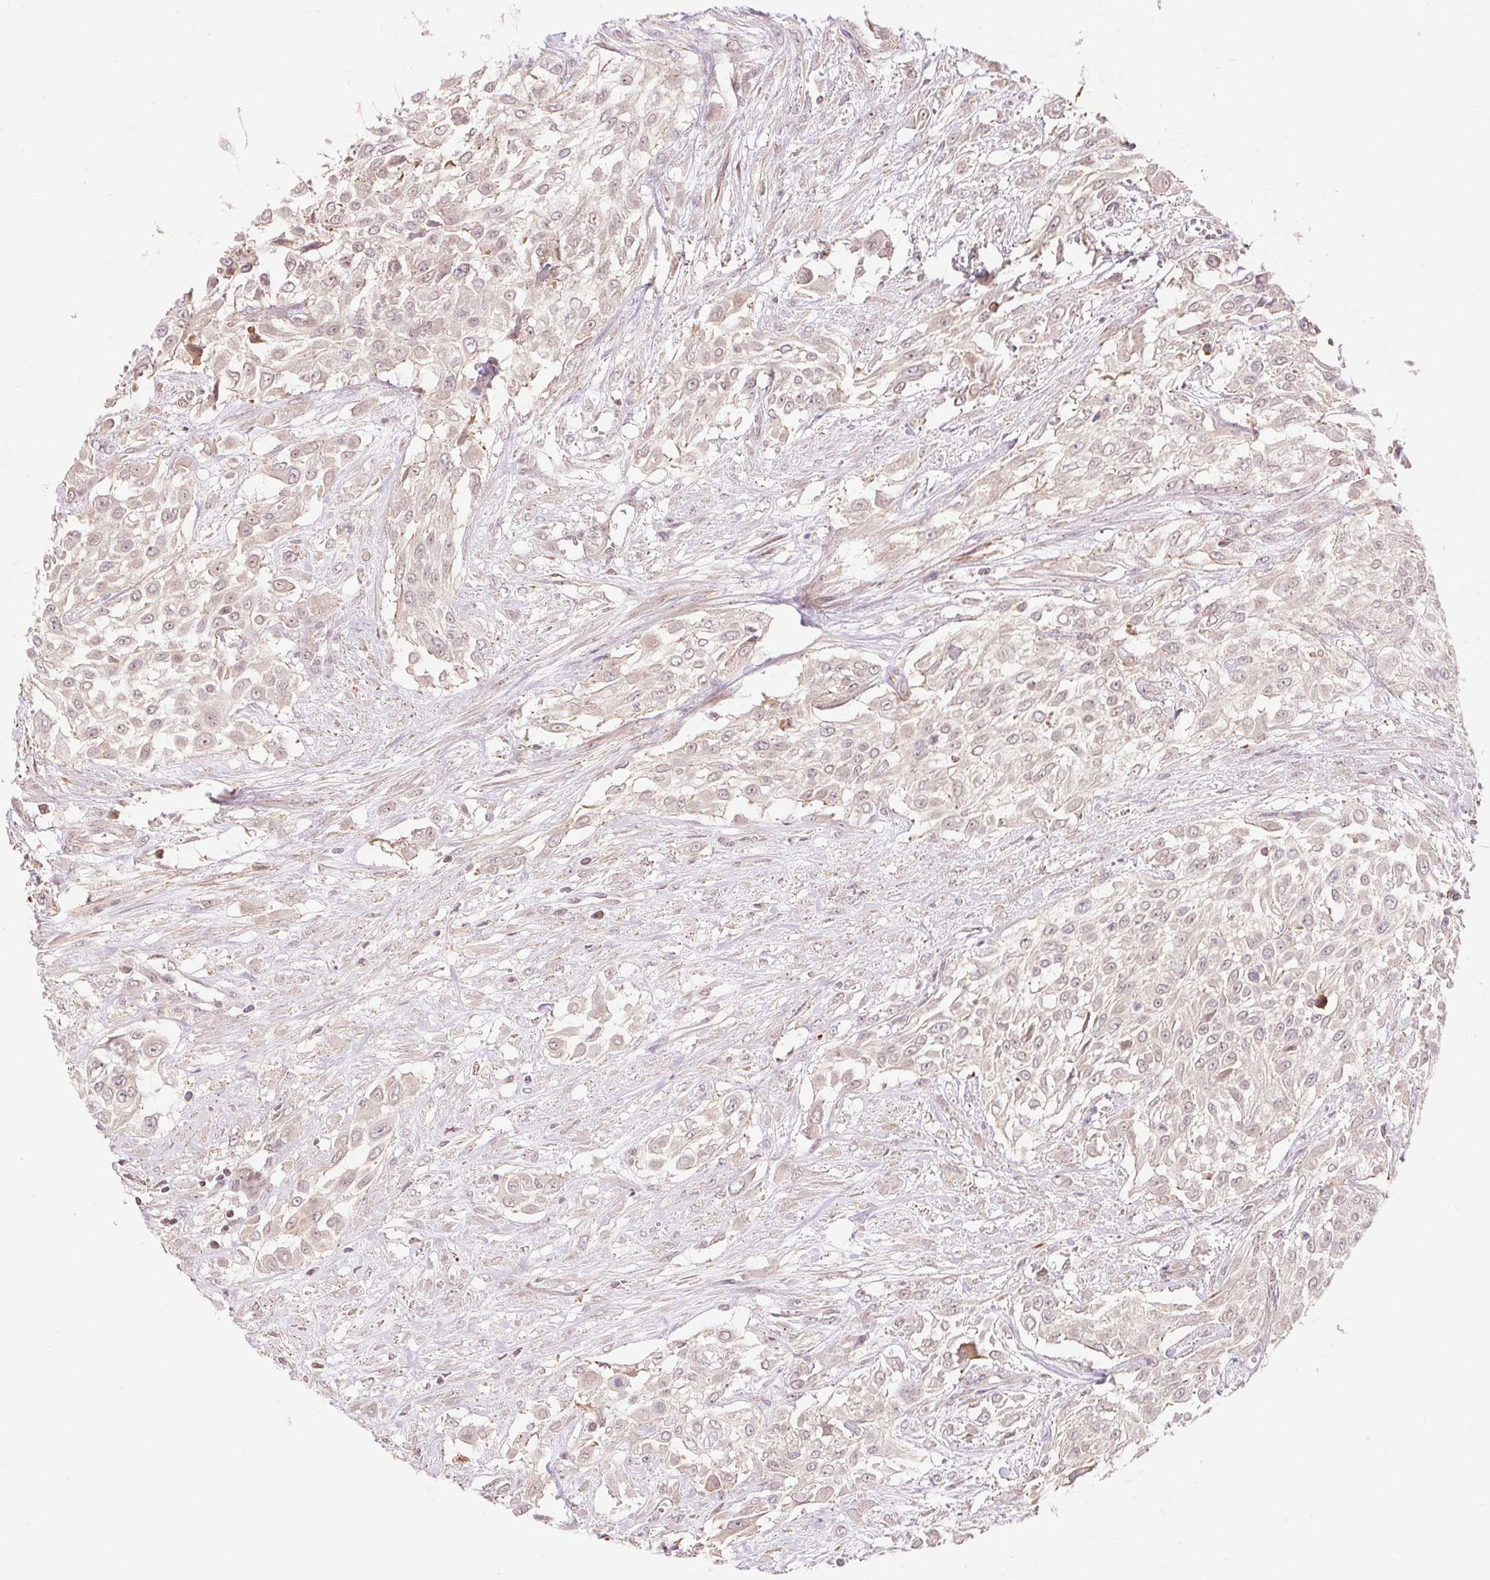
{"staining": {"intensity": "negative", "quantity": "none", "location": "none"}, "tissue": "urothelial cancer", "cell_type": "Tumor cells", "image_type": "cancer", "snomed": [{"axis": "morphology", "description": "Urothelial carcinoma, High grade"}, {"axis": "topography", "description": "Urinary bladder"}], "caption": "The photomicrograph demonstrates no staining of tumor cells in urothelial carcinoma (high-grade).", "gene": "EMC10", "patient": {"sex": "male", "age": 57}}